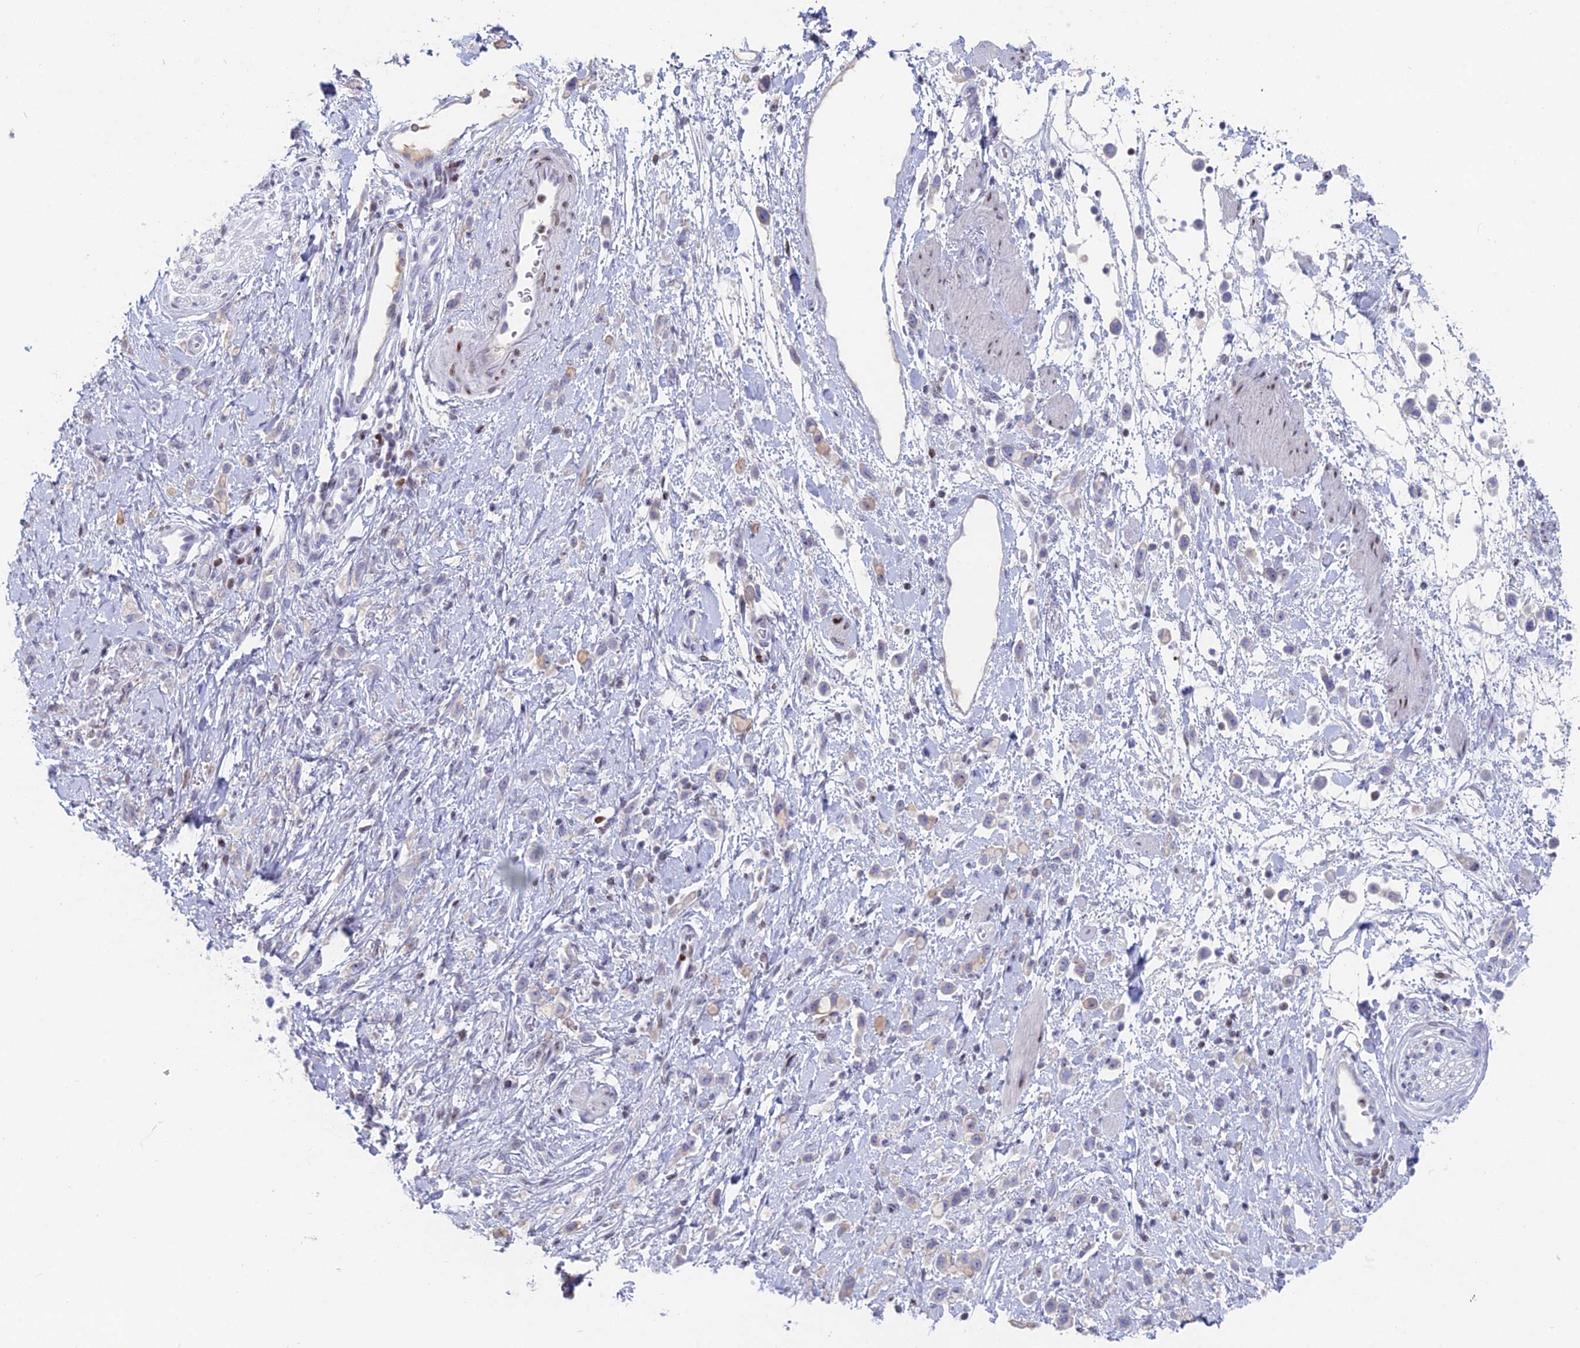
{"staining": {"intensity": "negative", "quantity": "none", "location": "none"}, "tissue": "stomach cancer", "cell_type": "Tumor cells", "image_type": "cancer", "snomed": [{"axis": "morphology", "description": "Adenocarcinoma, NOS"}, {"axis": "topography", "description": "Stomach"}], "caption": "An immunohistochemistry photomicrograph of stomach adenocarcinoma is shown. There is no staining in tumor cells of stomach adenocarcinoma.", "gene": "CERS6", "patient": {"sex": "female", "age": 65}}